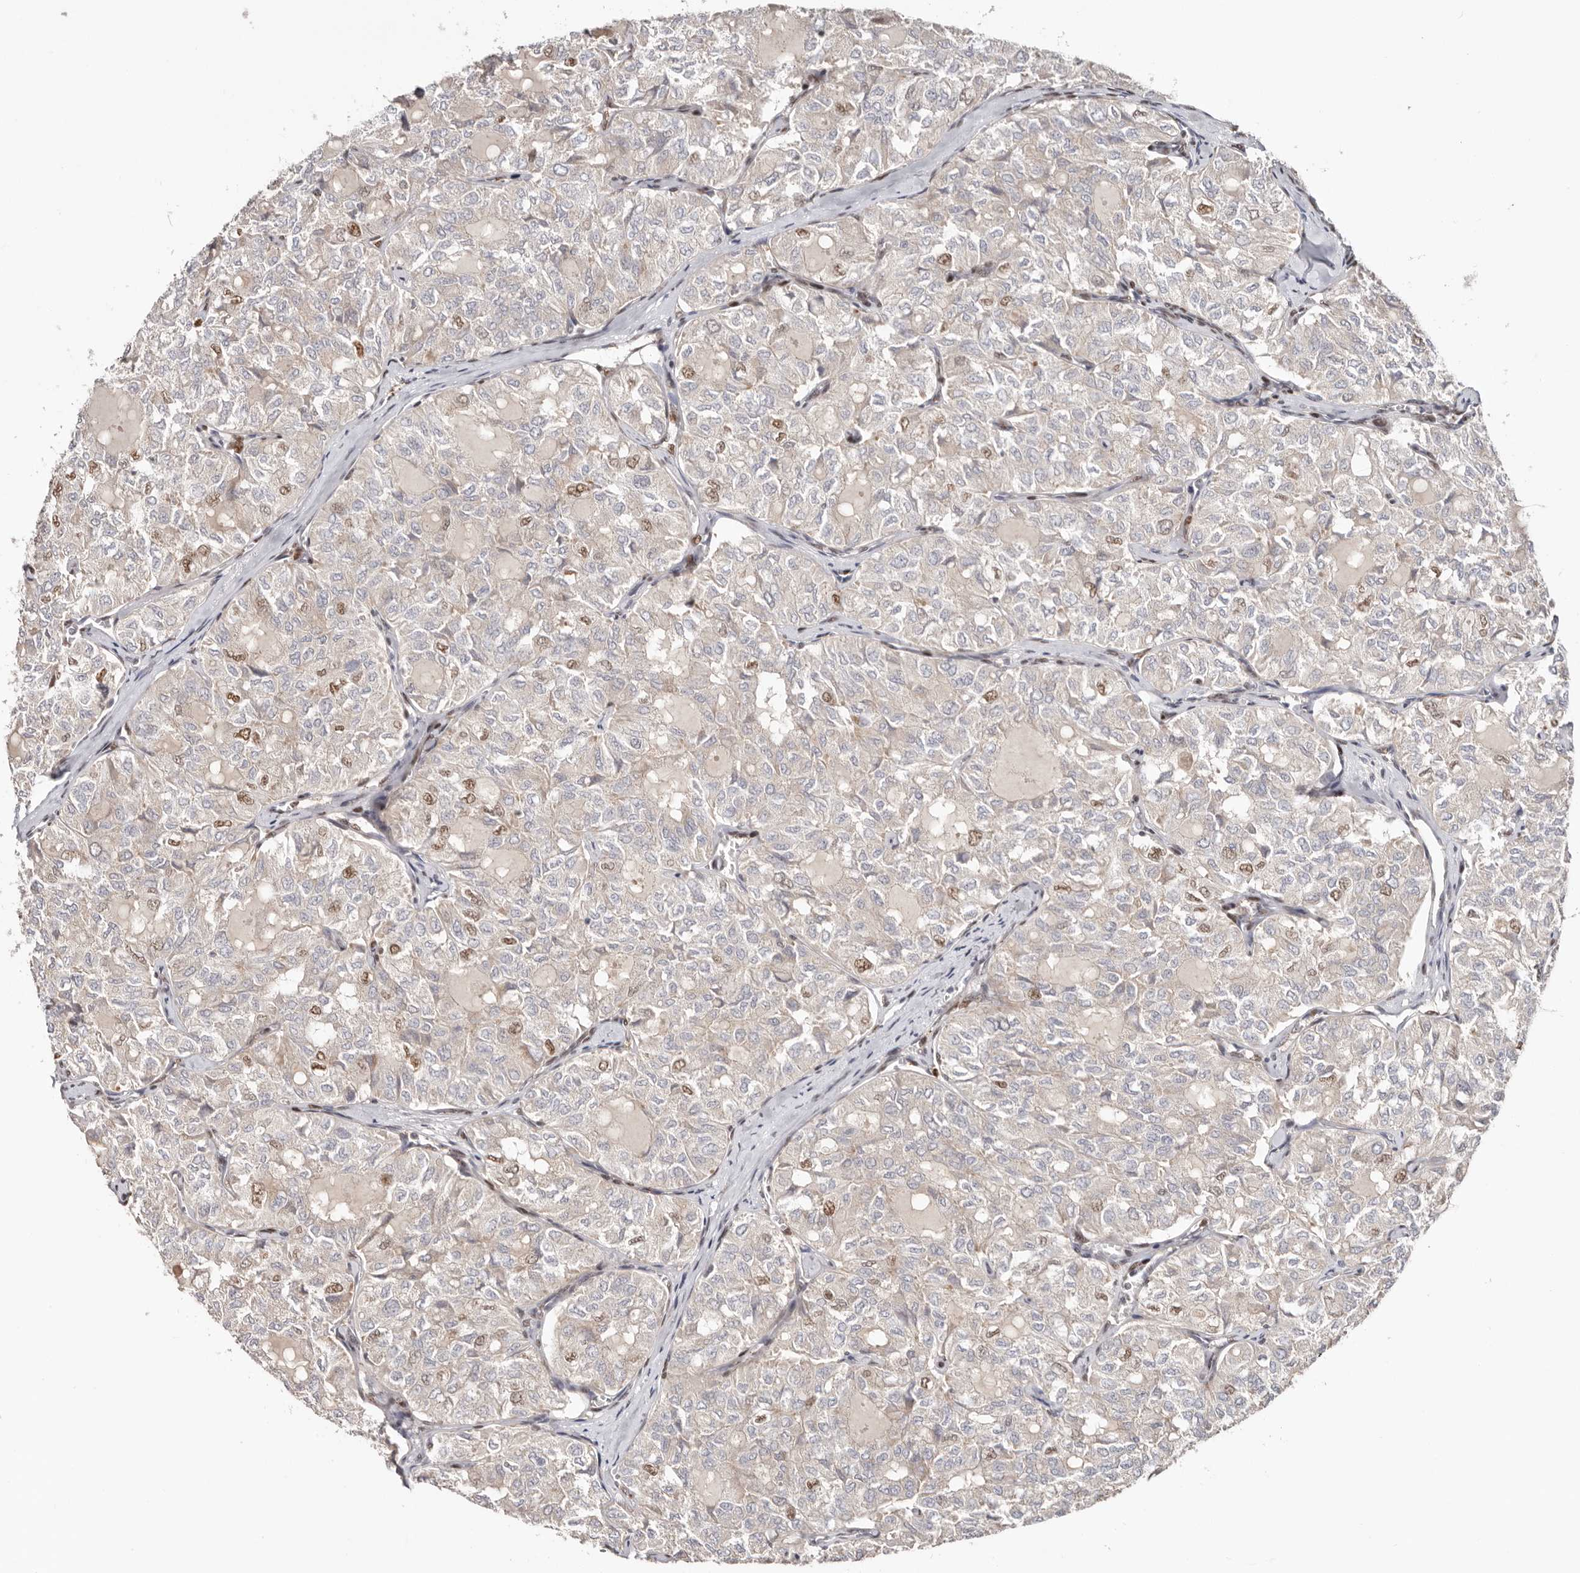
{"staining": {"intensity": "moderate", "quantity": "25%-75%", "location": "nuclear"}, "tissue": "thyroid cancer", "cell_type": "Tumor cells", "image_type": "cancer", "snomed": [{"axis": "morphology", "description": "Follicular adenoma carcinoma, NOS"}, {"axis": "topography", "description": "Thyroid gland"}], "caption": "Thyroid cancer stained for a protein reveals moderate nuclear positivity in tumor cells.", "gene": "SMAD7", "patient": {"sex": "male", "age": 75}}